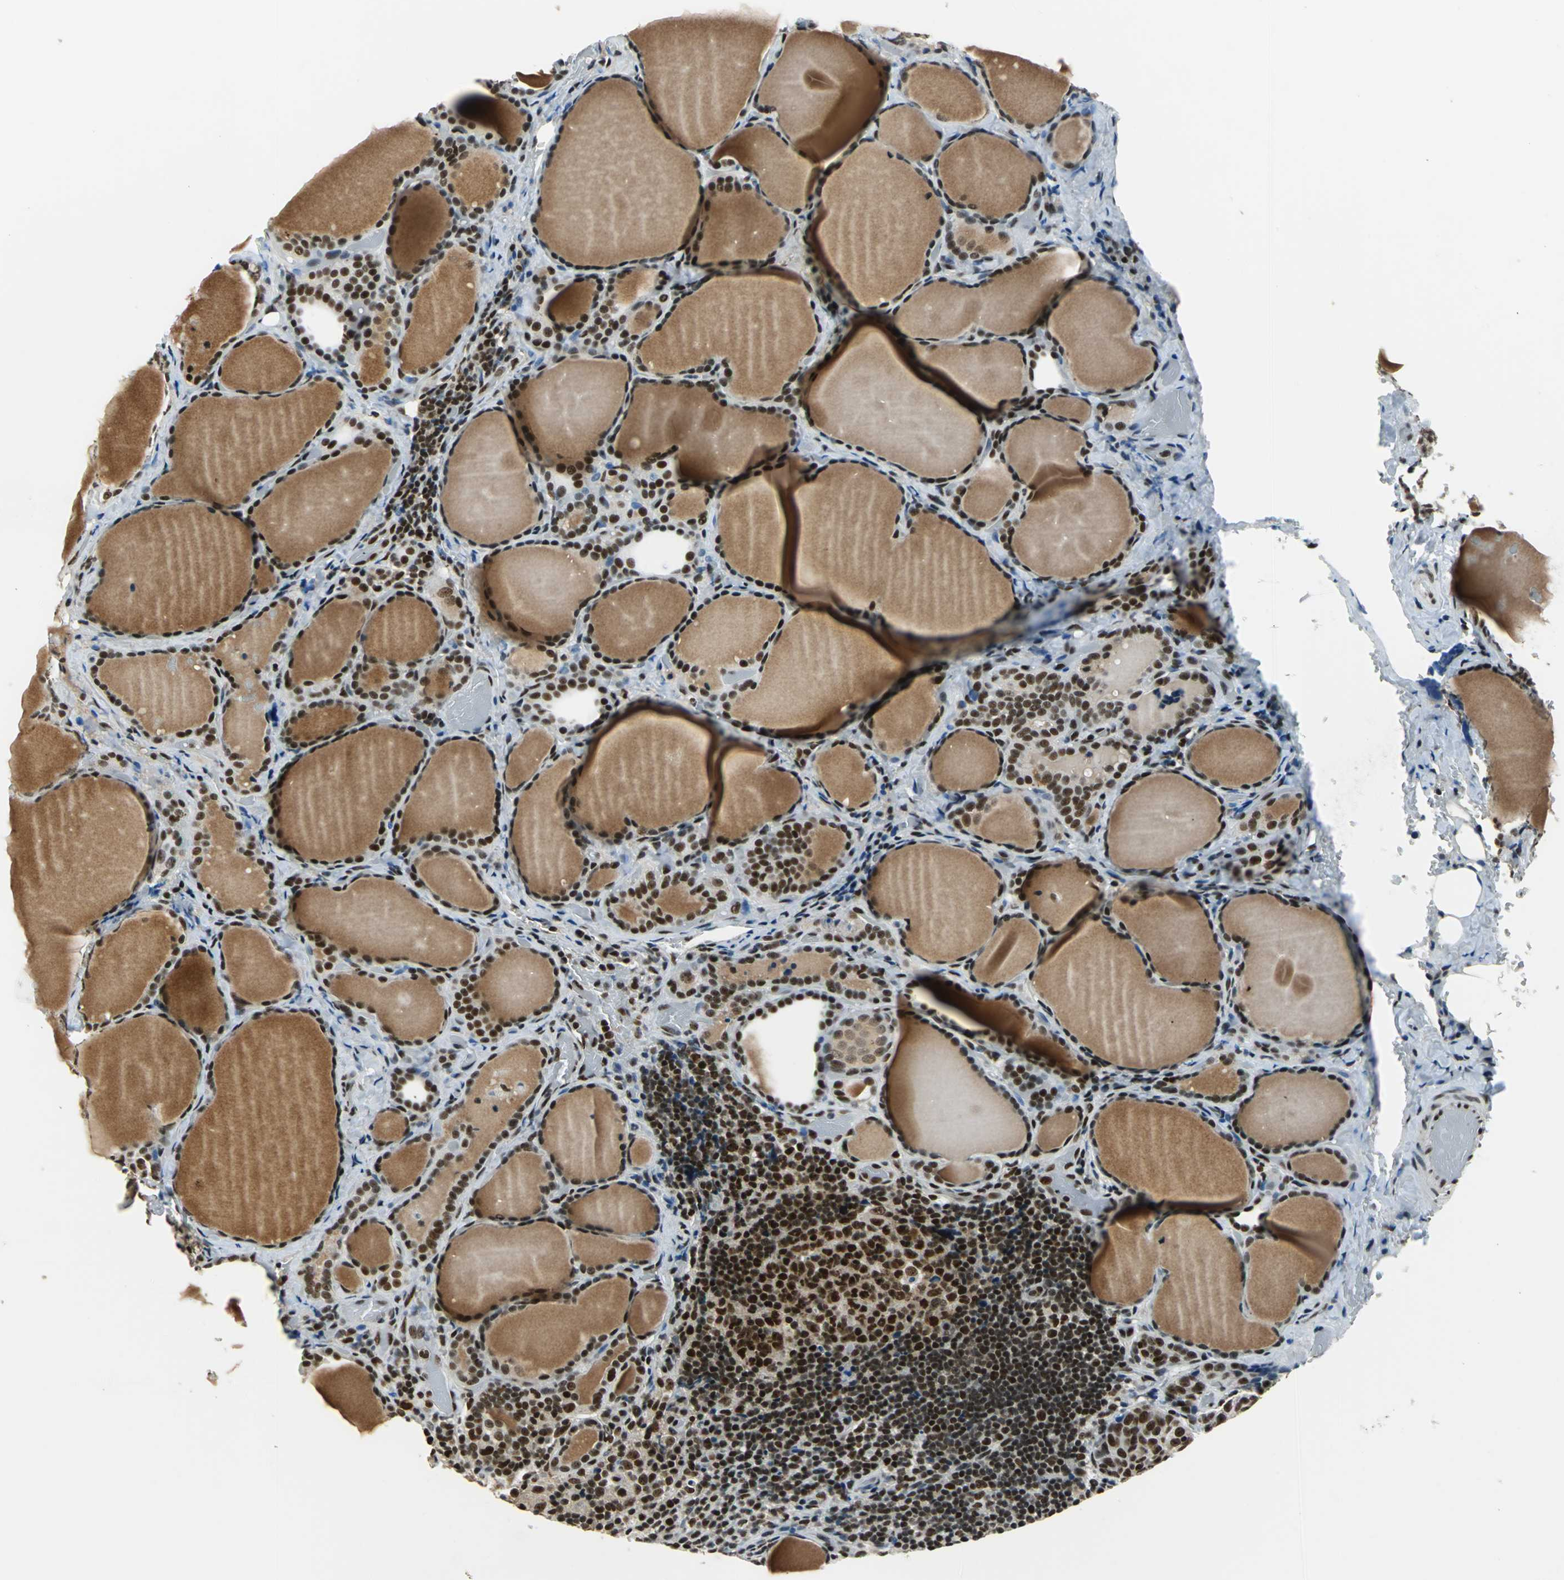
{"staining": {"intensity": "strong", "quantity": ">75%", "location": "nuclear"}, "tissue": "thyroid cancer", "cell_type": "Tumor cells", "image_type": "cancer", "snomed": [{"axis": "morphology", "description": "Papillary adenocarcinoma, NOS"}, {"axis": "topography", "description": "Thyroid gland"}], "caption": "A micrograph of papillary adenocarcinoma (thyroid) stained for a protein demonstrates strong nuclear brown staining in tumor cells.", "gene": "BCLAF1", "patient": {"sex": "female", "age": 30}}